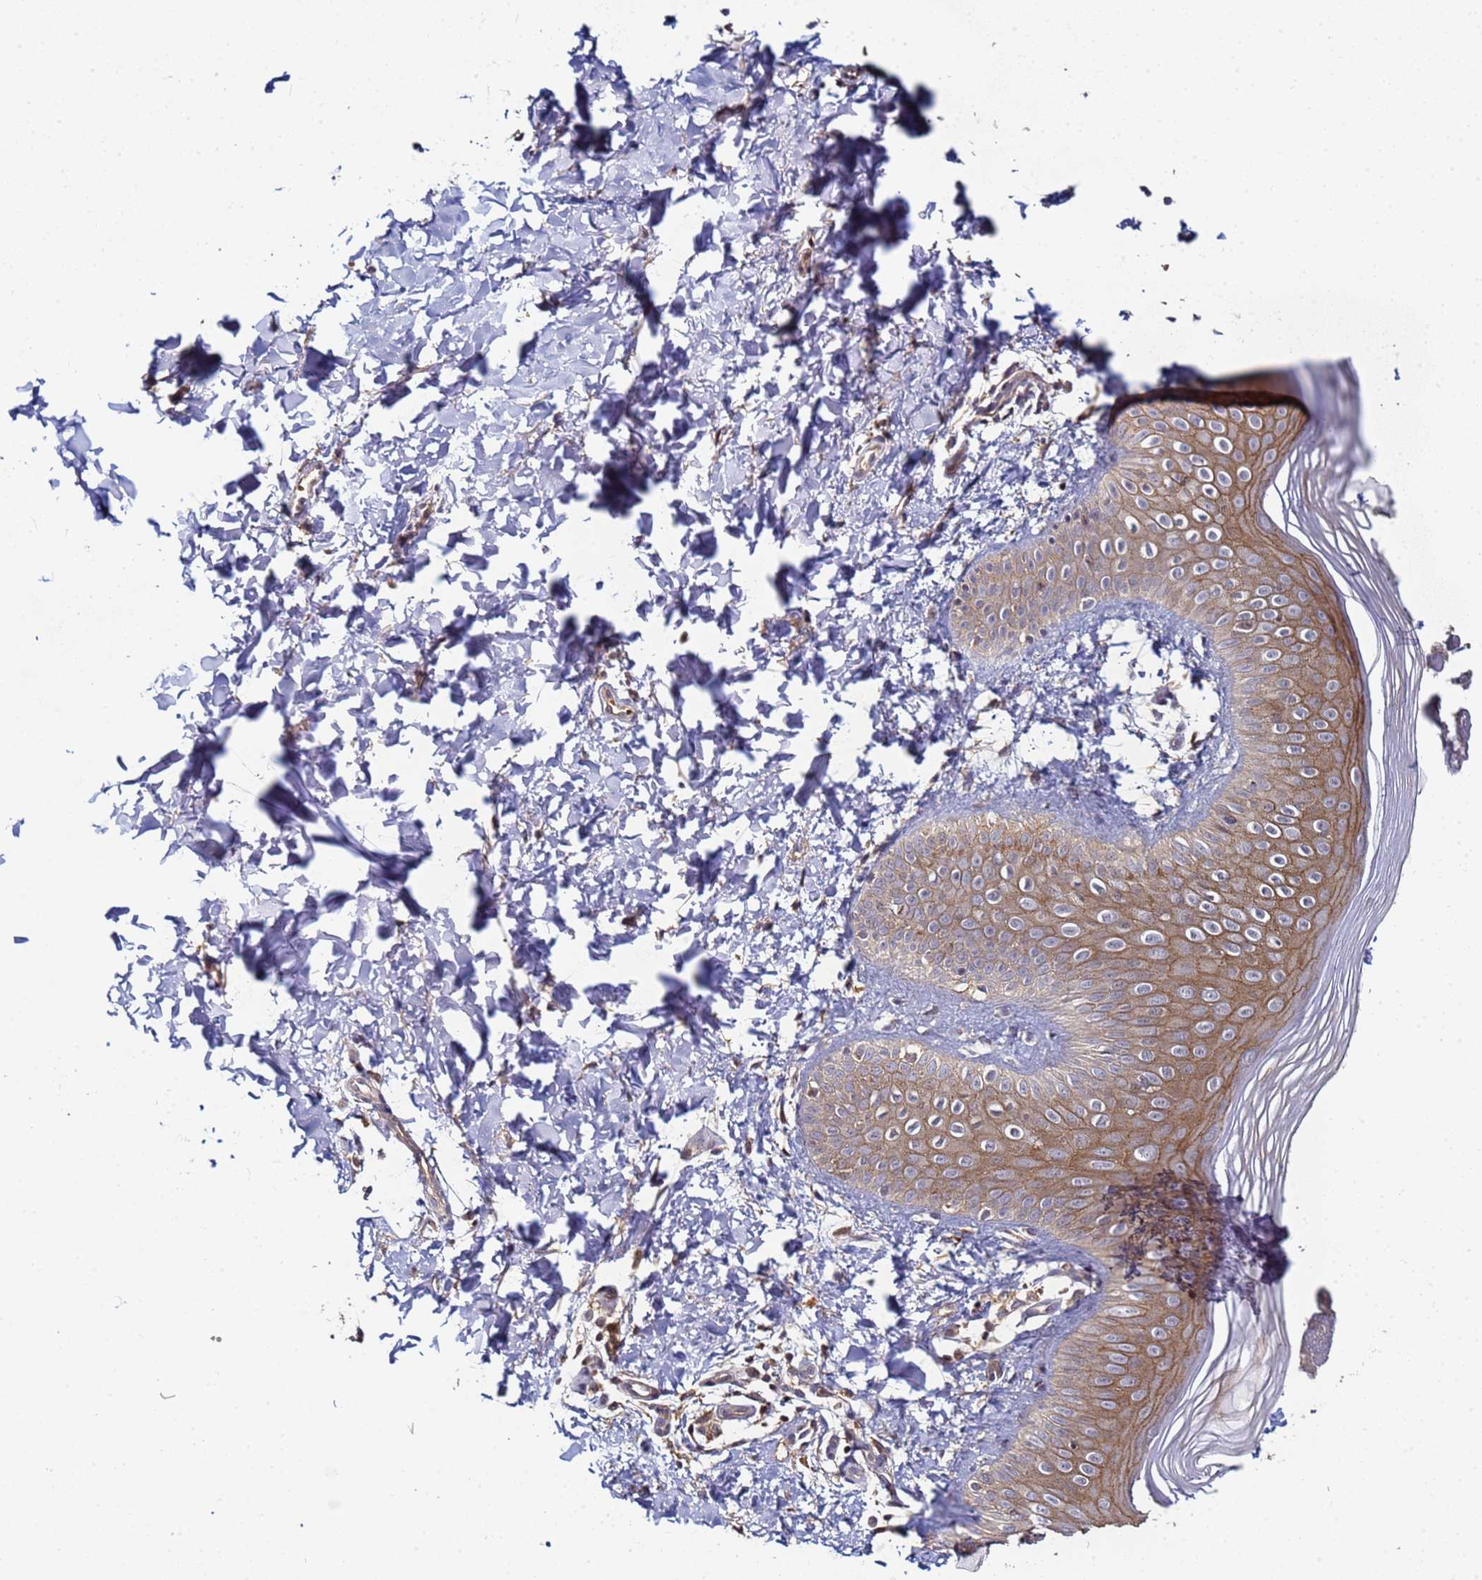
{"staining": {"intensity": "moderate", "quantity": "<25%", "location": "cytoplasmic/membranous,nuclear"}, "tissue": "skin", "cell_type": "Epidermal cells", "image_type": "normal", "snomed": [{"axis": "morphology", "description": "Normal tissue, NOS"}, {"axis": "morphology", "description": "Inflammation, NOS"}, {"axis": "topography", "description": "Soft tissue"}, {"axis": "topography", "description": "Anal"}], "caption": "A high-resolution micrograph shows IHC staining of unremarkable skin, which reveals moderate cytoplasmic/membranous,nuclear staining in approximately <25% of epidermal cells.", "gene": "OSER1", "patient": {"sex": "female", "age": 15}}